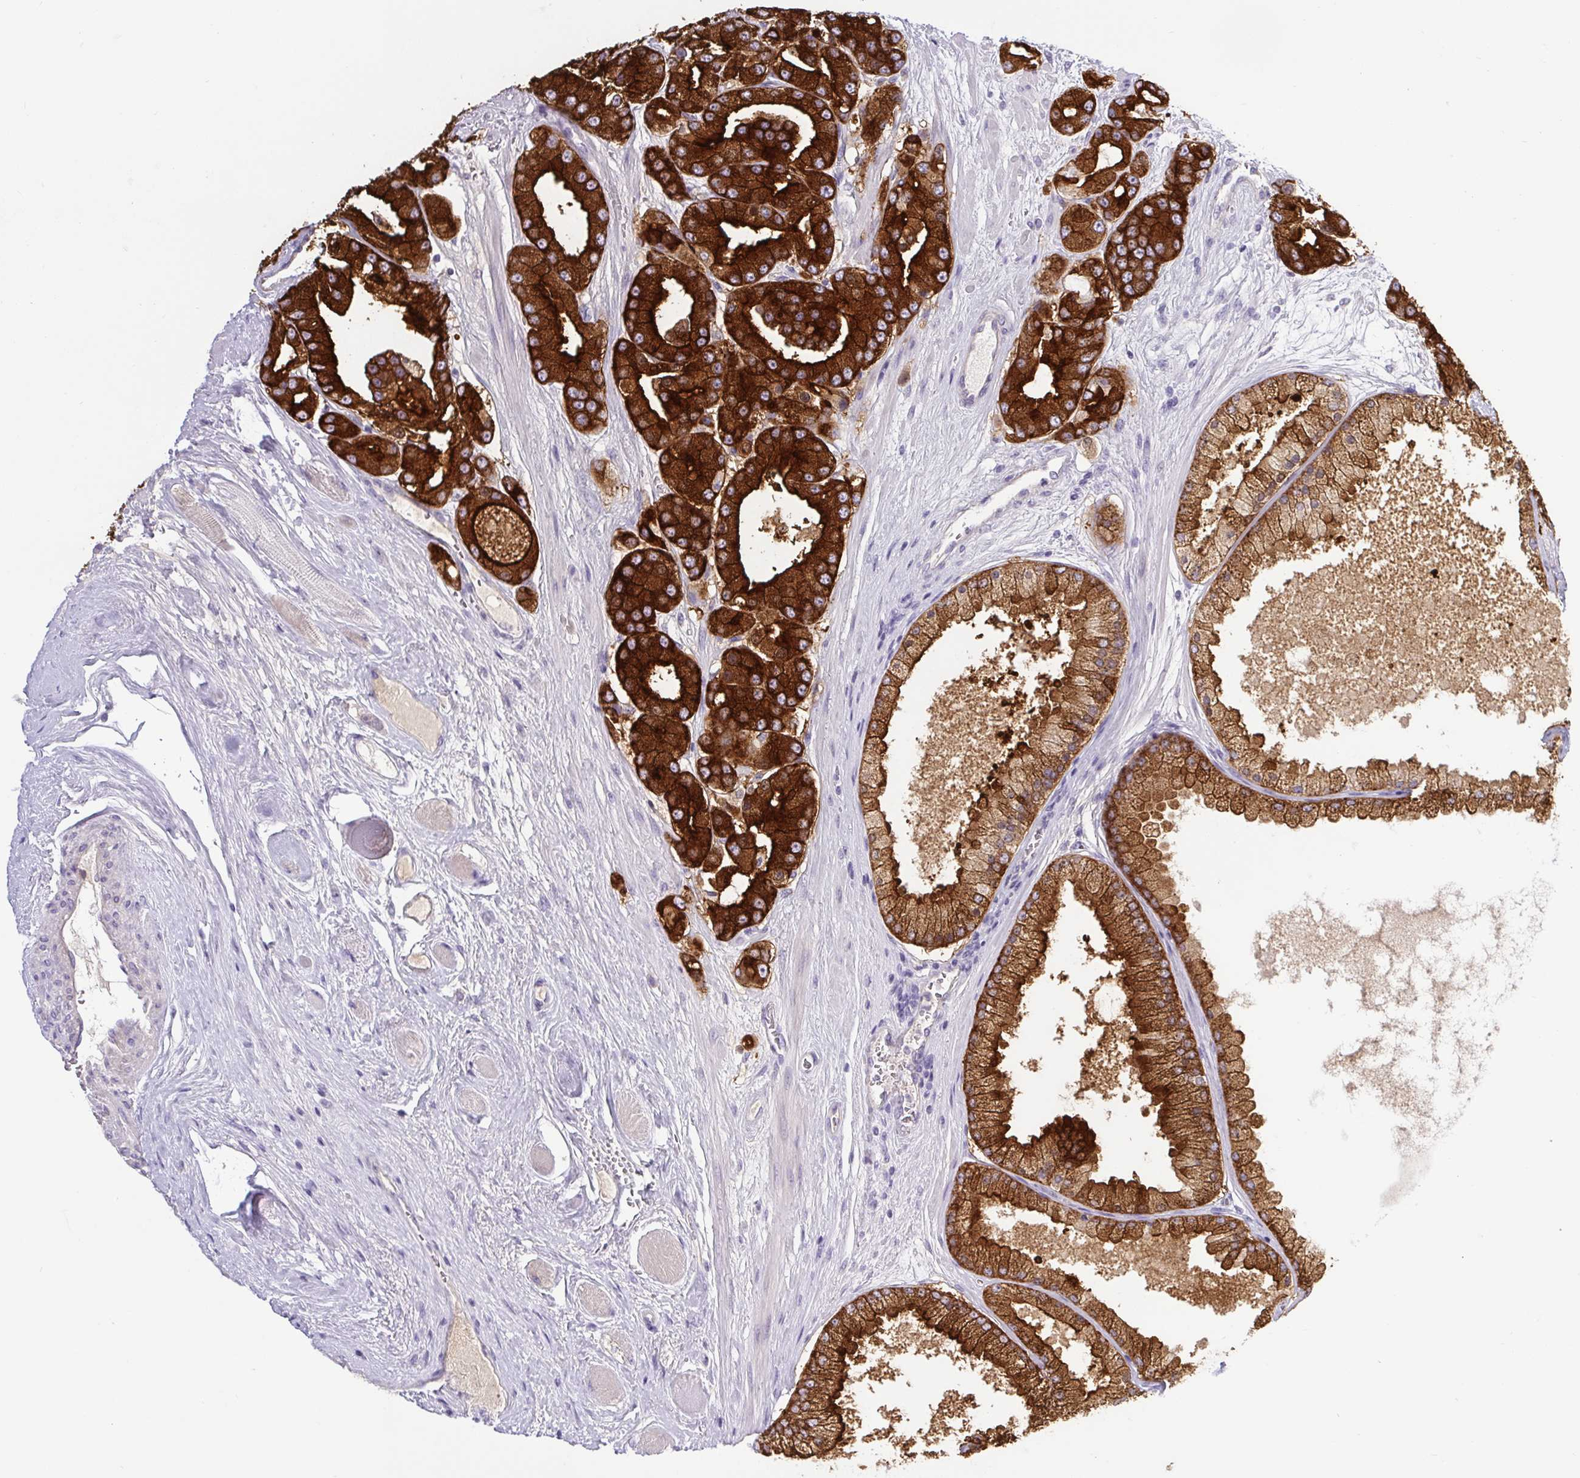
{"staining": {"intensity": "strong", "quantity": "25%-75%", "location": "cytoplasmic/membranous"}, "tissue": "prostate cancer", "cell_type": "Tumor cells", "image_type": "cancer", "snomed": [{"axis": "morphology", "description": "Adenocarcinoma, High grade"}, {"axis": "topography", "description": "Prostate"}], "caption": "Immunohistochemistry (IHC) histopathology image of neoplastic tissue: adenocarcinoma (high-grade) (prostate) stained using IHC demonstrates high levels of strong protein expression localized specifically in the cytoplasmic/membranous of tumor cells, appearing as a cytoplasmic/membranous brown color.", "gene": "BCAS1", "patient": {"sex": "male", "age": 67}}